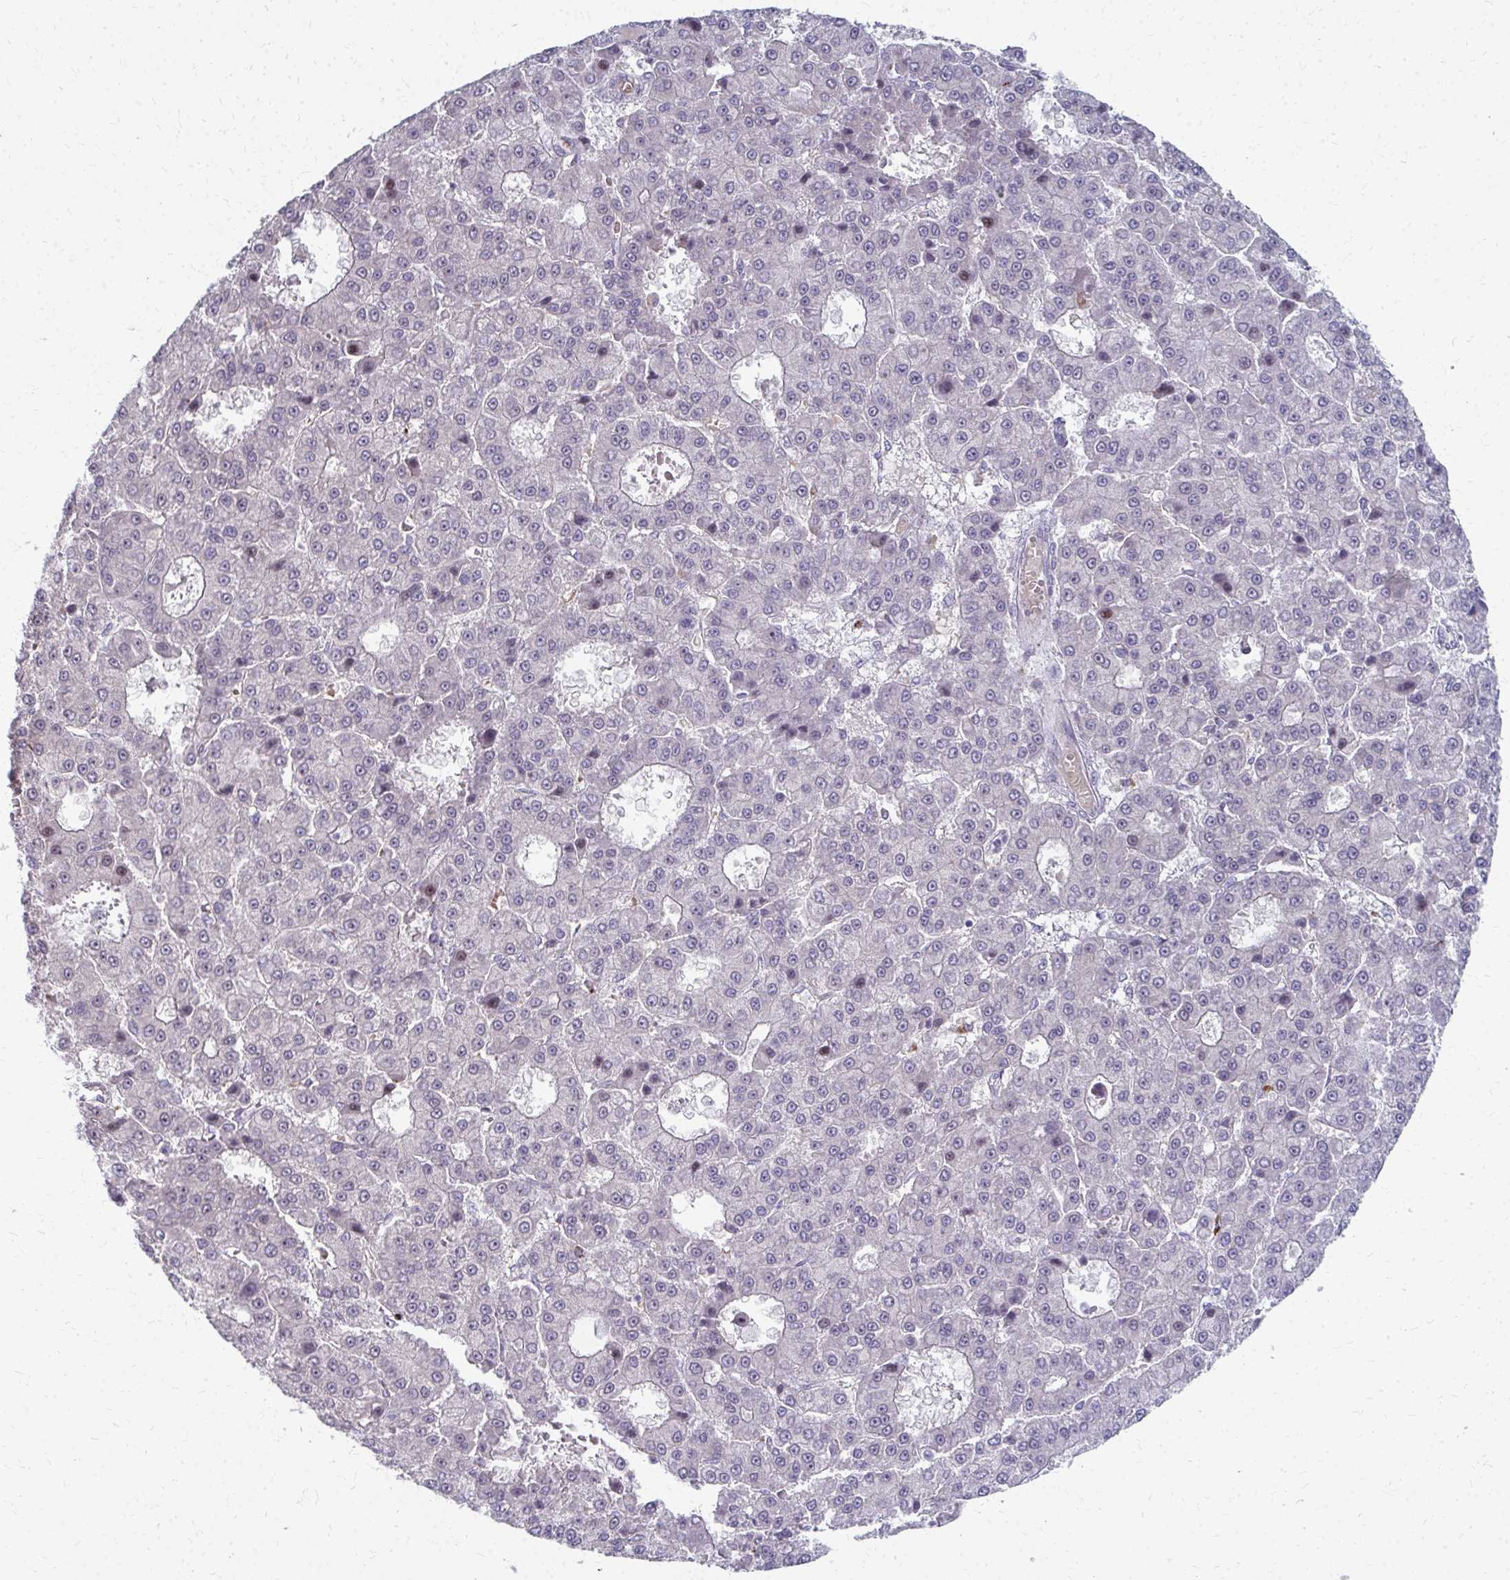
{"staining": {"intensity": "negative", "quantity": "none", "location": "none"}, "tissue": "liver cancer", "cell_type": "Tumor cells", "image_type": "cancer", "snomed": [{"axis": "morphology", "description": "Carcinoma, Hepatocellular, NOS"}, {"axis": "topography", "description": "Liver"}], "caption": "Immunohistochemistry (IHC) photomicrograph of neoplastic tissue: hepatocellular carcinoma (liver) stained with DAB exhibits no significant protein positivity in tumor cells. Nuclei are stained in blue.", "gene": "NUDT16", "patient": {"sex": "male", "age": 70}}